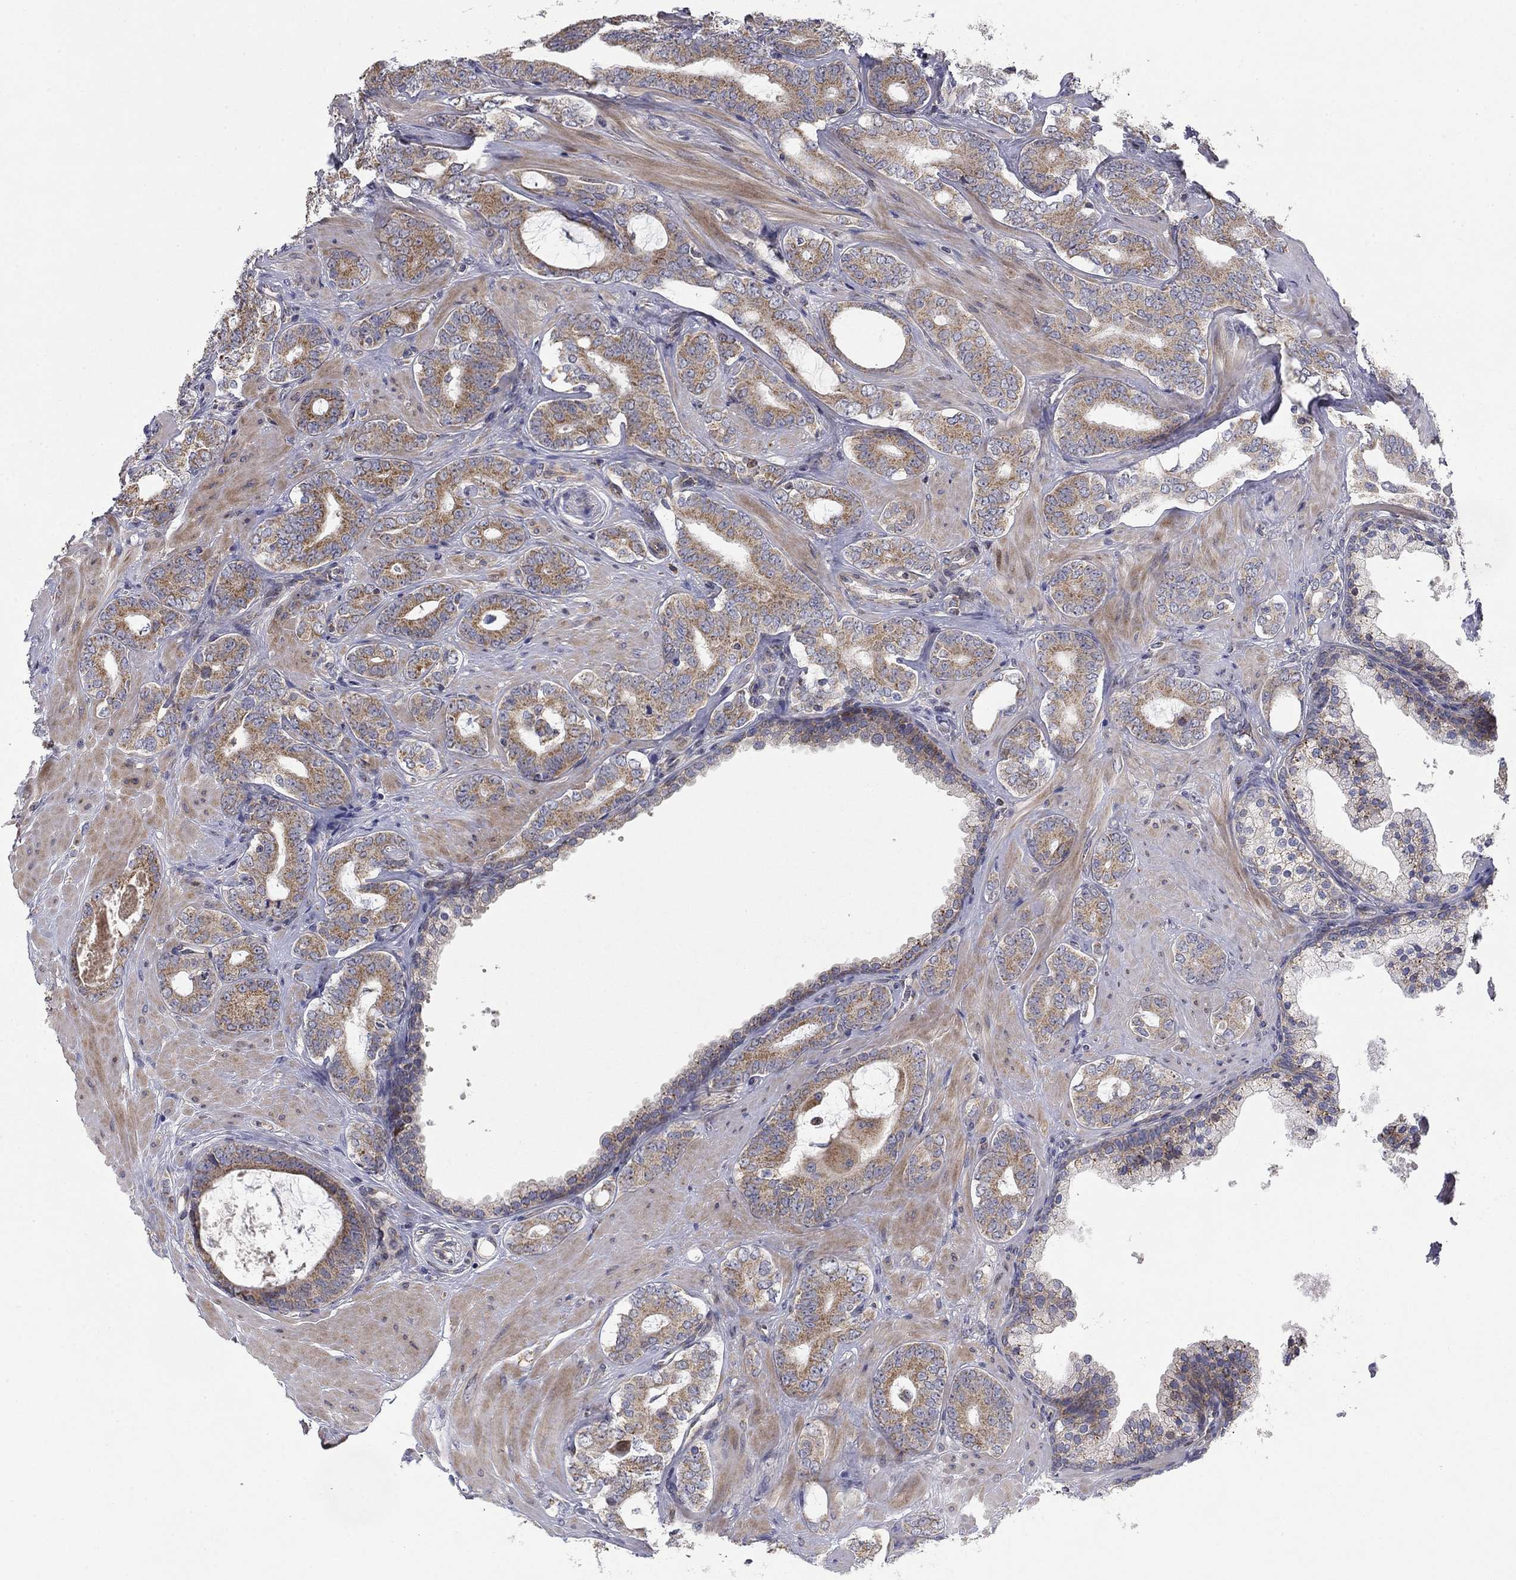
{"staining": {"intensity": "moderate", "quantity": ">75%", "location": "cytoplasmic/membranous"}, "tissue": "prostate cancer", "cell_type": "Tumor cells", "image_type": "cancer", "snomed": [{"axis": "morphology", "description": "Adenocarcinoma, NOS"}, {"axis": "topography", "description": "Prostate"}], "caption": "Tumor cells demonstrate moderate cytoplasmic/membranous expression in about >75% of cells in prostate cancer. The protein of interest is stained brown, and the nuclei are stained in blue (DAB (3,3'-diaminobenzidine) IHC with brightfield microscopy, high magnification).", "gene": "MMAA", "patient": {"sex": "male", "age": 55}}